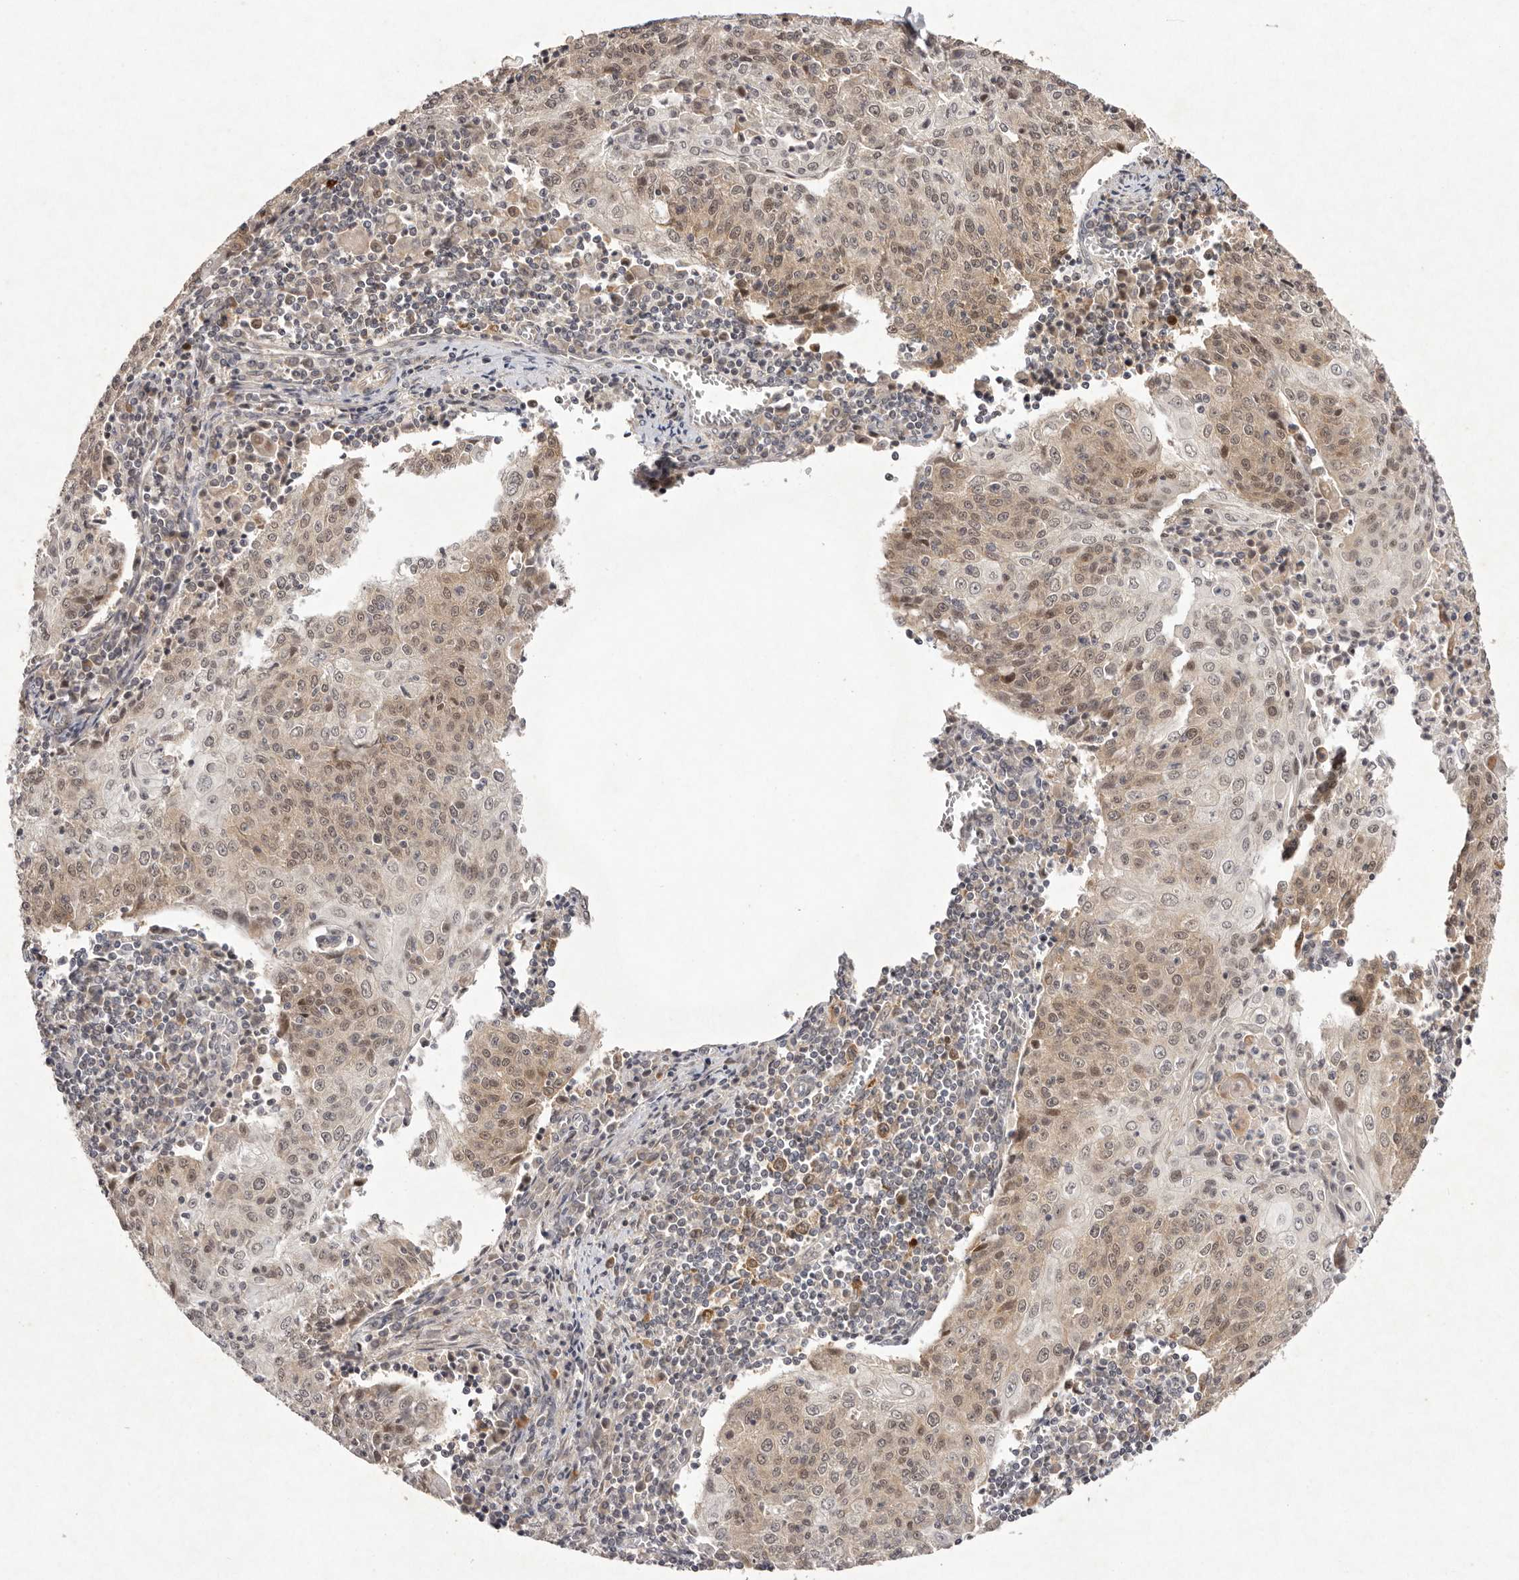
{"staining": {"intensity": "weak", "quantity": ">75%", "location": "cytoplasmic/membranous,nuclear"}, "tissue": "cervical cancer", "cell_type": "Tumor cells", "image_type": "cancer", "snomed": [{"axis": "morphology", "description": "Squamous cell carcinoma, NOS"}, {"axis": "topography", "description": "Cervix"}], "caption": "Weak cytoplasmic/membranous and nuclear expression for a protein is identified in approximately >75% of tumor cells of cervical cancer using IHC.", "gene": "BUD31", "patient": {"sex": "female", "age": 48}}